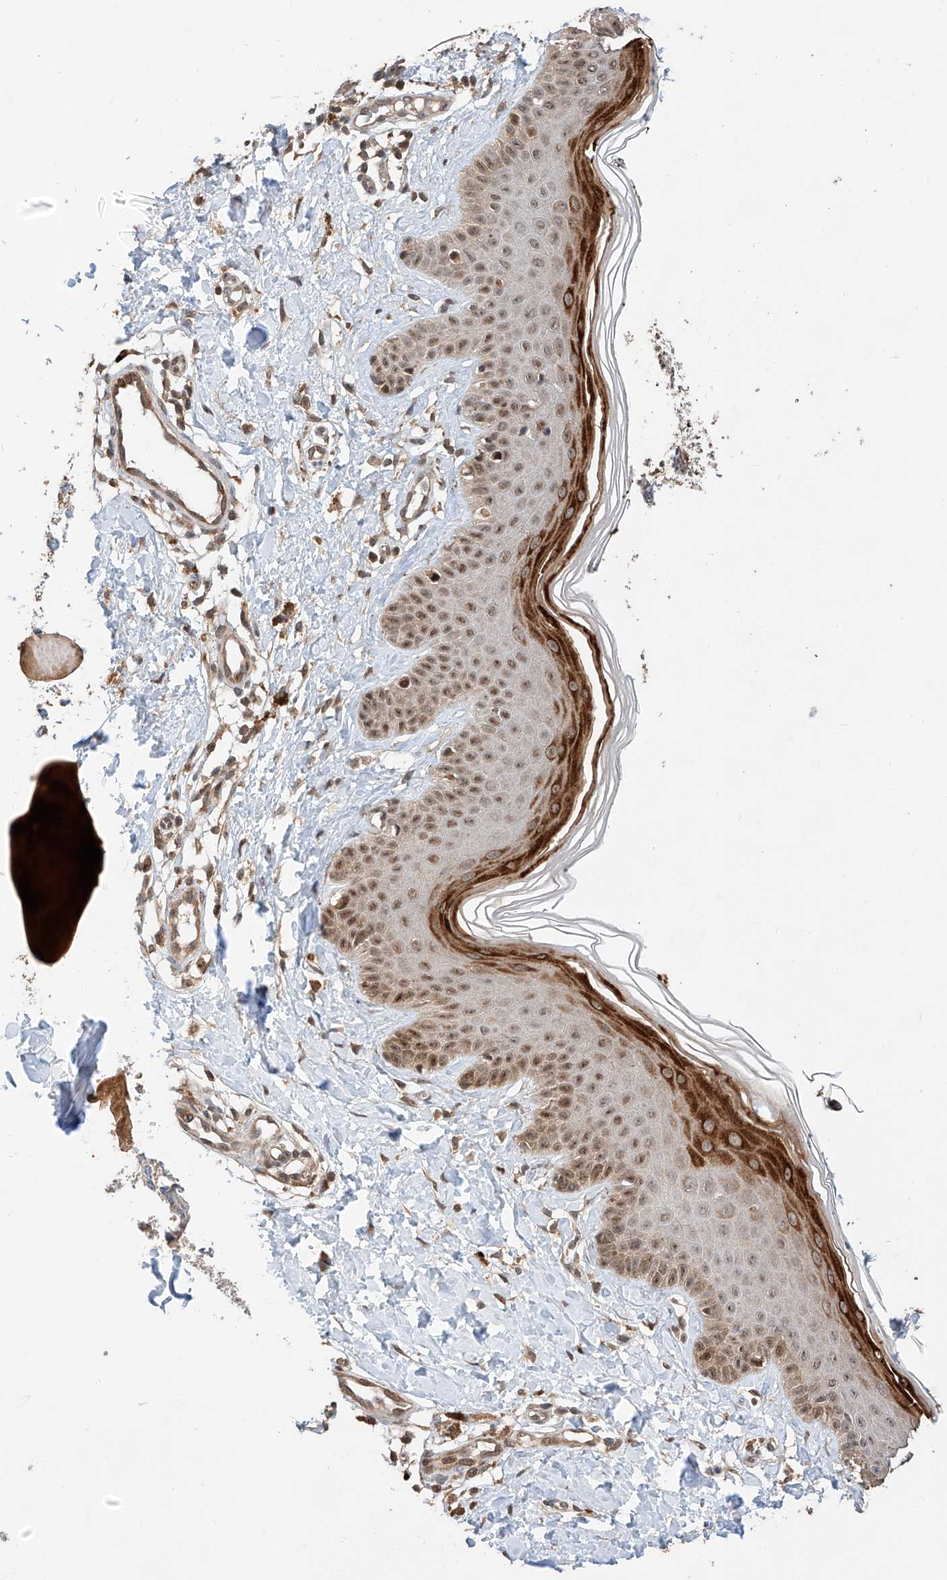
{"staining": {"intensity": "moderate", "quantity": ">75%", "location": "cytoplasmic/membranous,nuclear"}, "tissue": "skin", "cell_type": "Fibroblasts", "image_type": "normal", "snomed": [{"axis": "morphology", "description": "Normal tissue, NOS"}, {"axis": "topography", "description": "Skin"}], "caption": "High-power microscopy captured an immunohistochemistry (IHC) micrograph of normal skin, revealing moderate cytoplasmic/membranous,nuclear positivity in about >75% of fibroblasts.", "gene": "RAB23", "patient": {"sex": "male", "age": 52}}